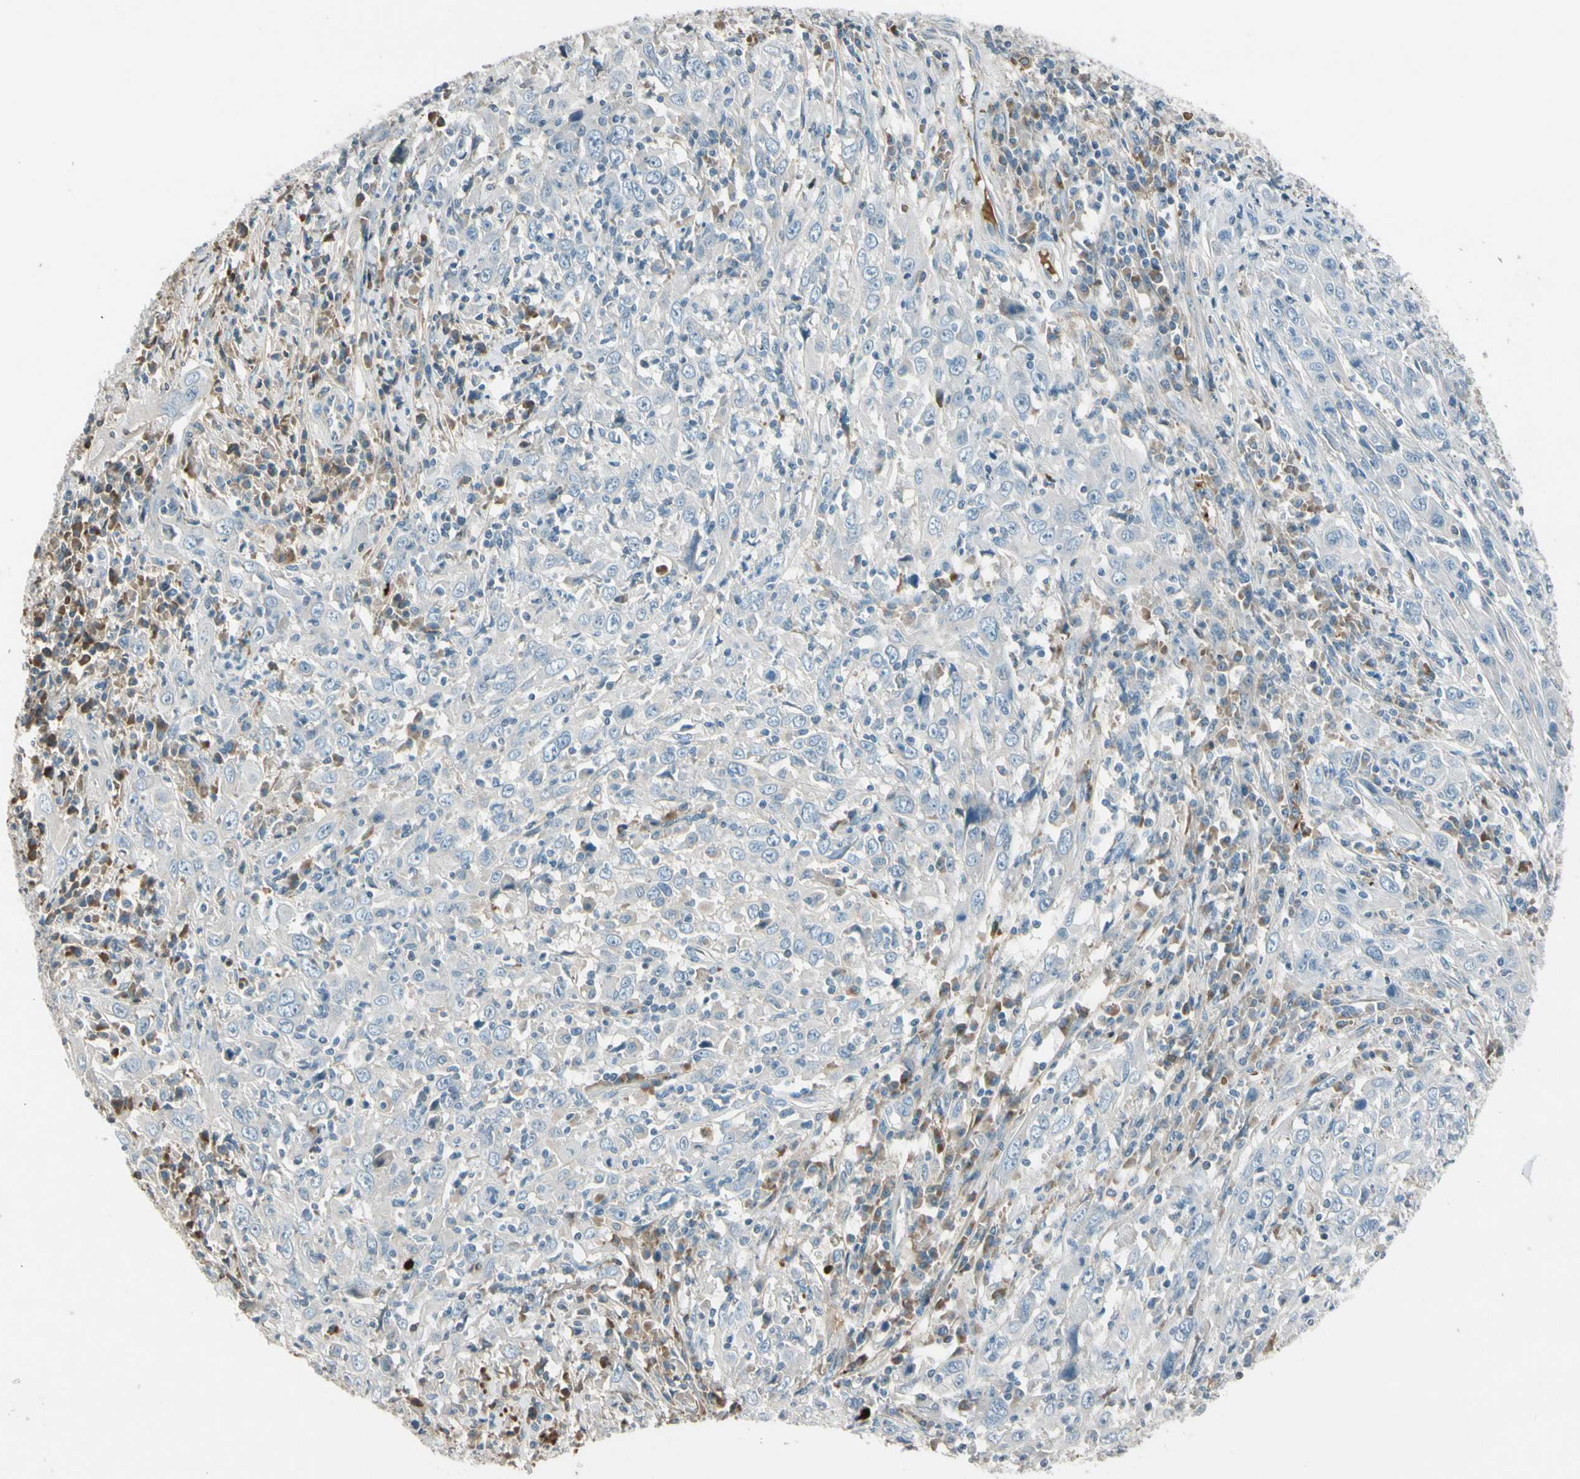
{"staining": {"intensity": "negative", "quantity": "none", "location": "none"}, "tissue": "cervical cancer", "cell_type": "Tumor cells", "image_type": "cancer", "snomed": [{"axis": "morphology", "description": "Squamous cell carcinoma, NOS"}, {"axis": "topography", "description": "Cervix"}], "caption": "Tumor cells show no significant protein staining in cervical cancer. The staining is performed using DAB brown chromogen with nuclei counter-stained in using hematoxylin.", "gene": "PDPN", "patient": {"sex": "female", "age": 46}}